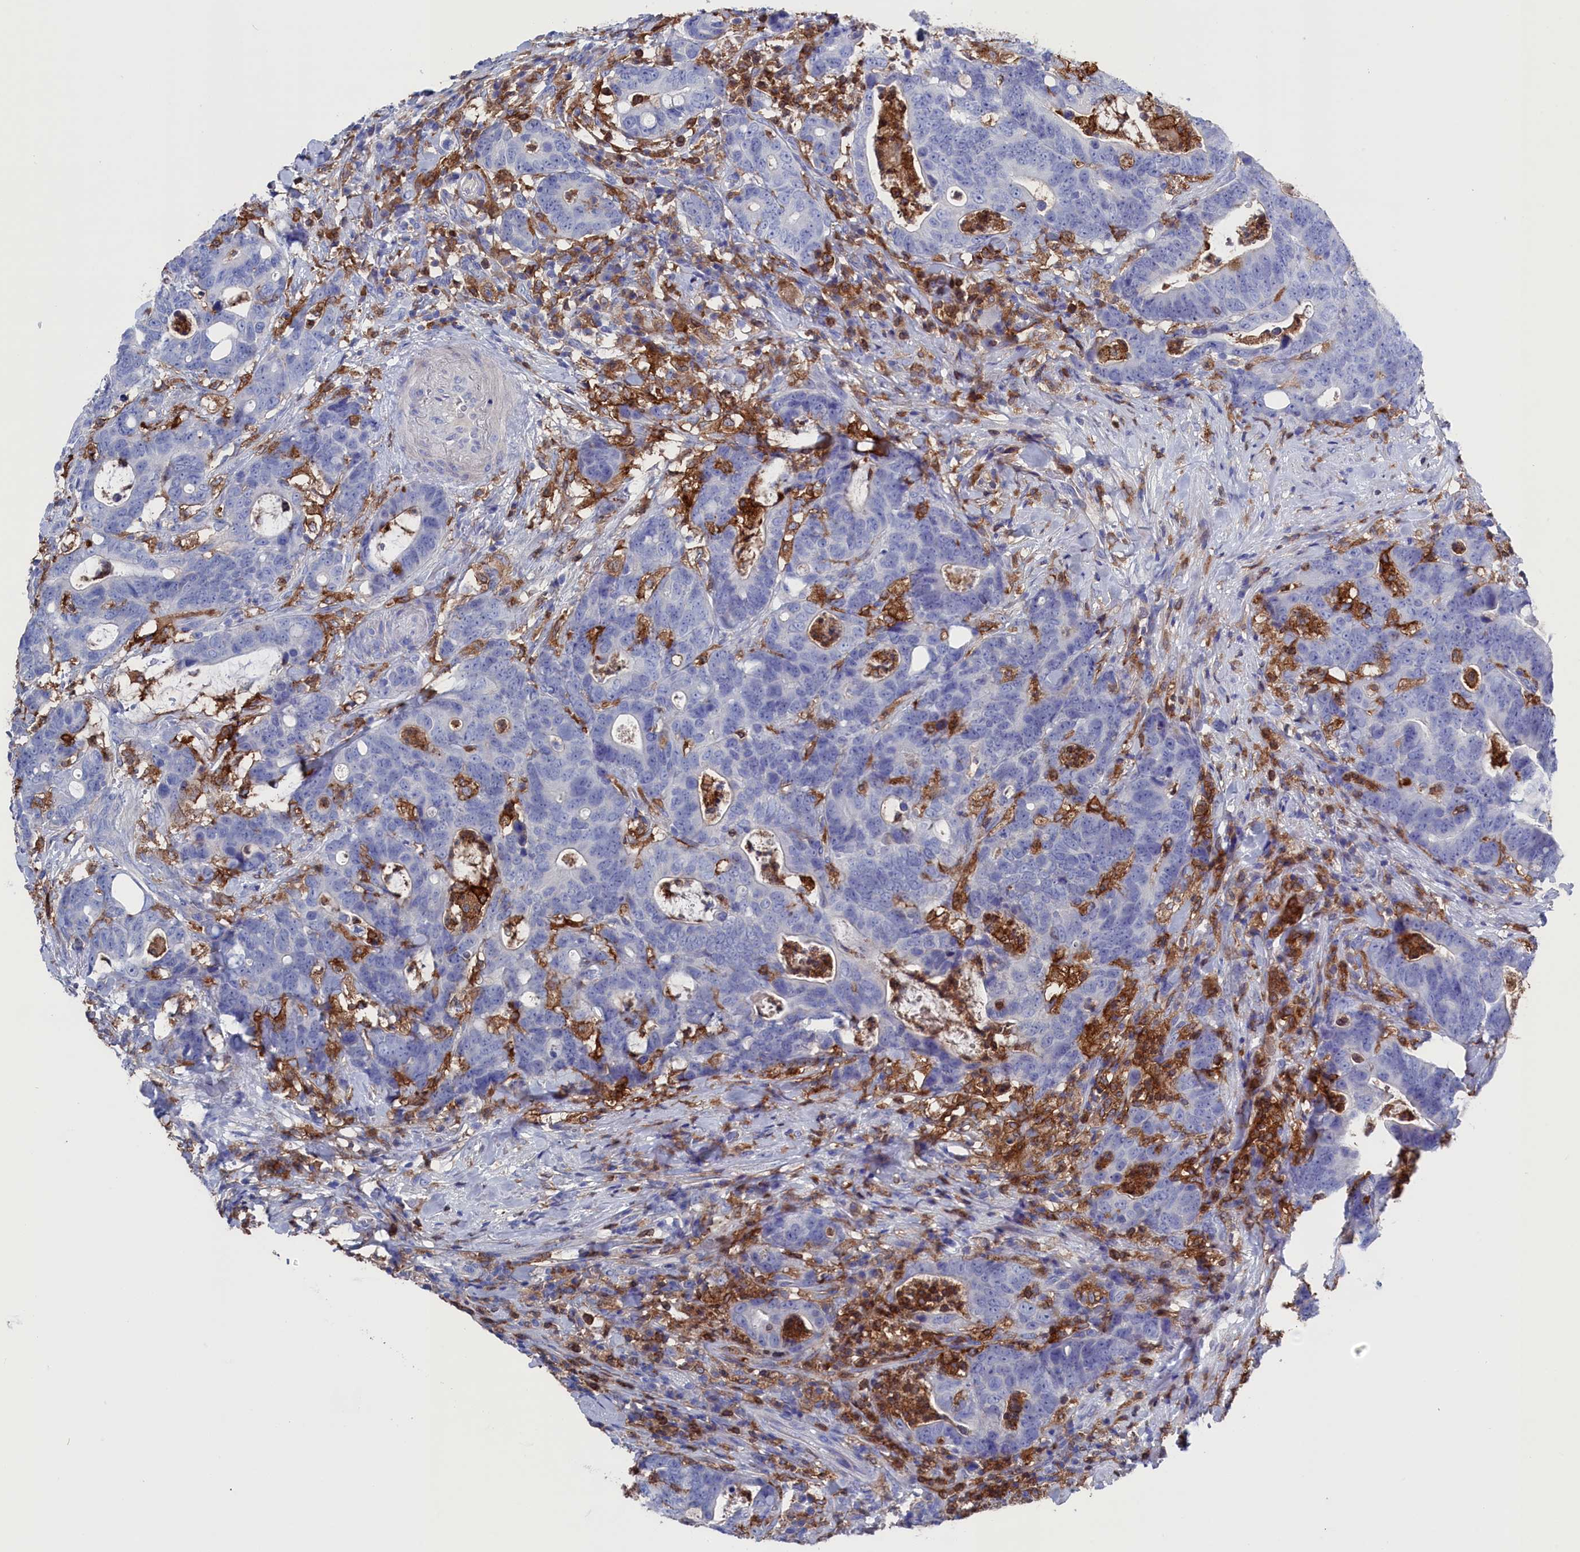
{"staining": {"intensity": "negative", "quantity": "none", "location": "none"}, "tissue": "colorectal cancer", "cell_type": "Tumor cells", "image_type": "cancer", "snomed": [{"axis": "morphology", "description": "Adenocarcinoma, NOS"}, {"axis": "topography", "description": "Colon"}], "caption": "IHC histopathology image of neoplastic tissue: human colorectal cancer stained with DAB (3,3'-diaminobenzidine) exhibits no significant protein expression in tumor cells.", "gene": "TYROBP", "patient": {"sex": "female", "age": 82}}